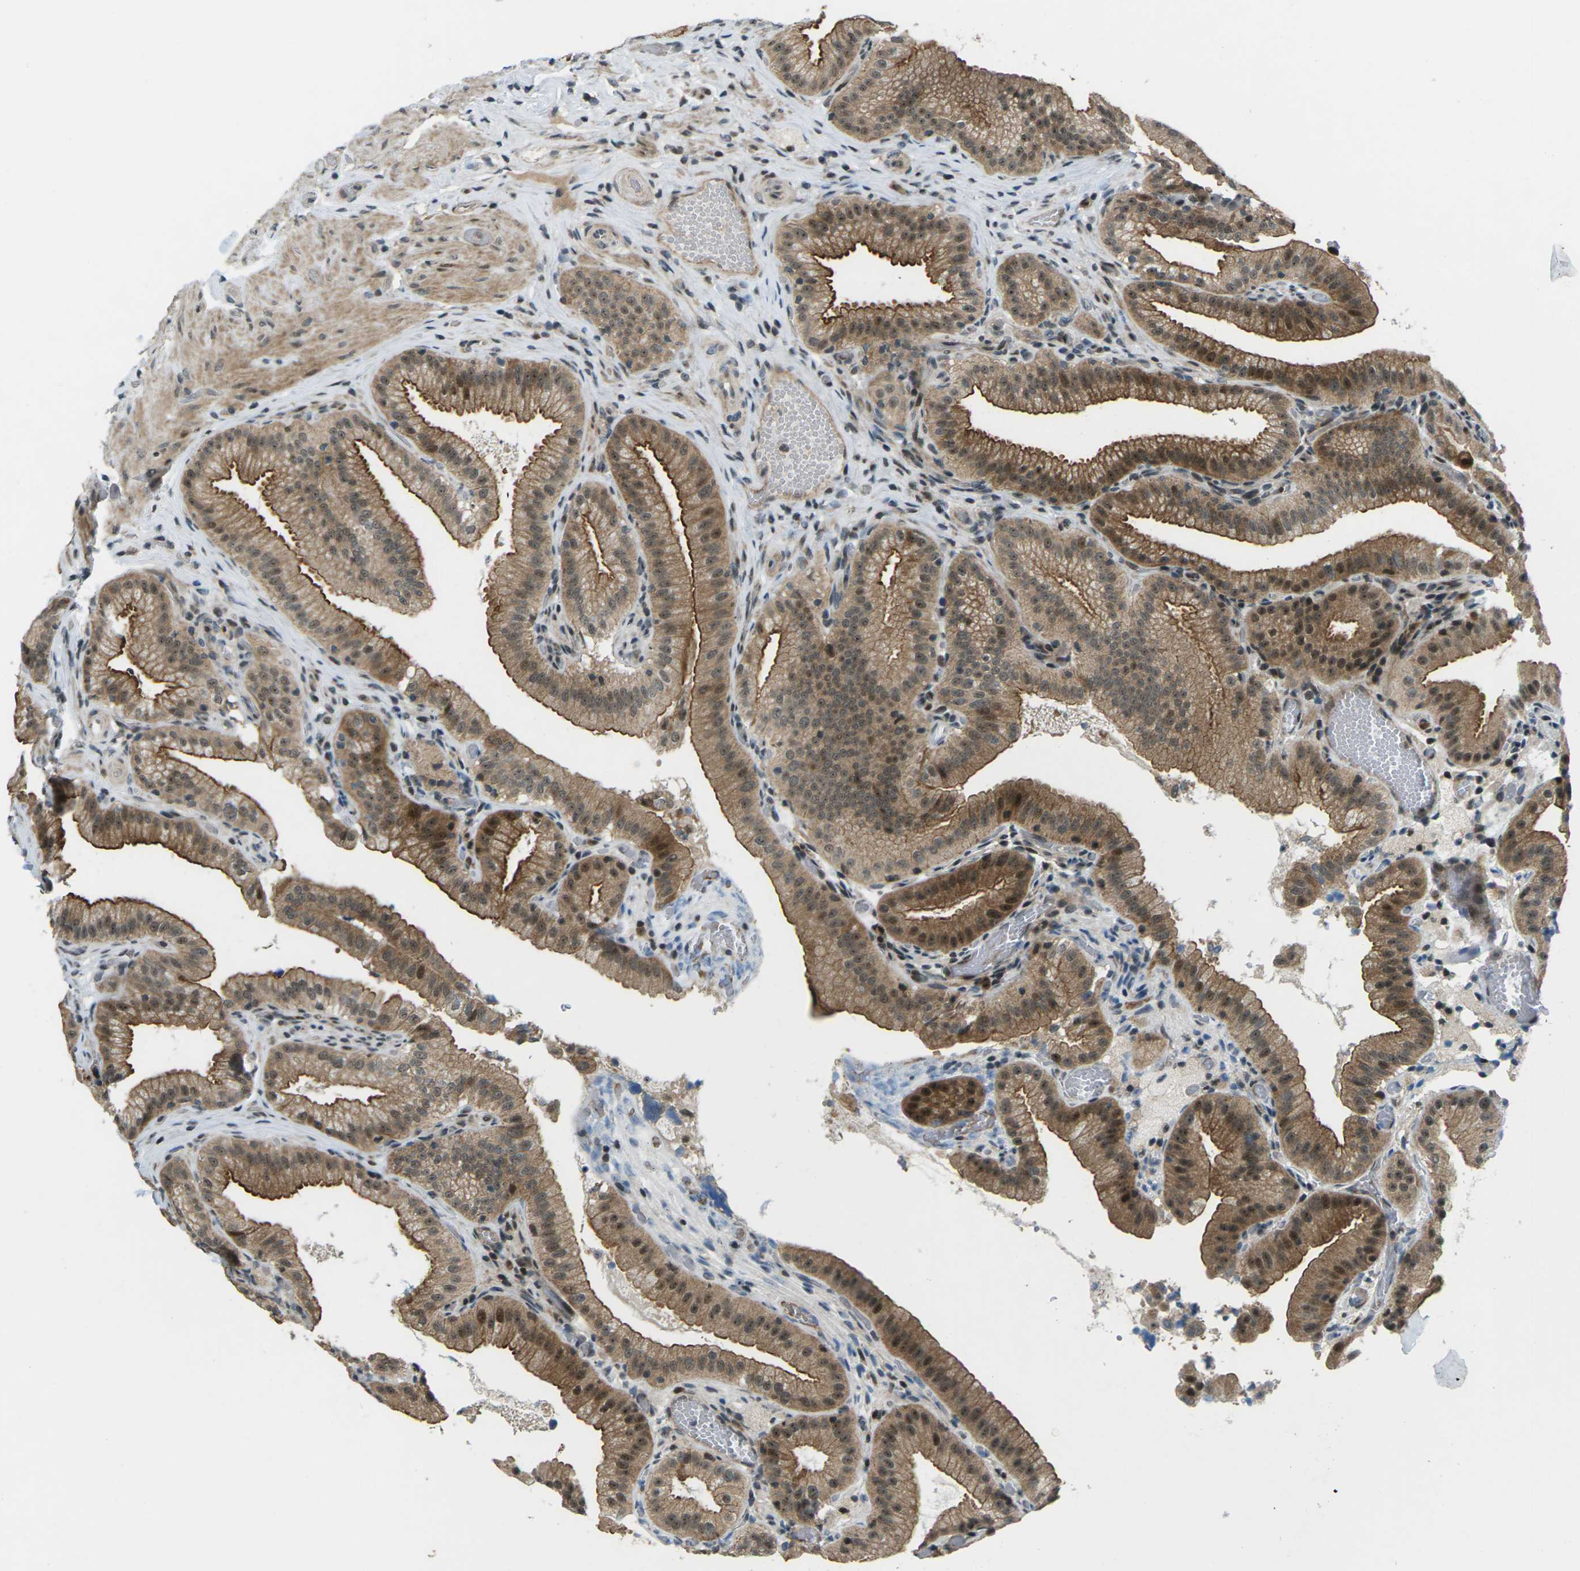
{"staining": {"intensity": "moderate", "quantity": ">75%", "location": "cytoplasmic/membranous,nuclear"}, "tissue": "gallbladder", "cell_type": "Glandular cells", "image_type": "normal", "snomed": [{"axis": "morphology", "description": "Normal tissue, NOS"}, {"axis": "topography", "description": "Gallbladder"}], "caption": "A brown stain highlights moderate cytoplasmic/membranous,nuclear staining of a protein in glandular cells of benign gallbladder. The staining was performed using DAB (3,3'-diaminobenzidine), with brown indicating positive protein expression. Nuclei are stained blue with hematoxylin.", "gene": "UBE2S", "patient": {"sex": "male", "age": 54}}